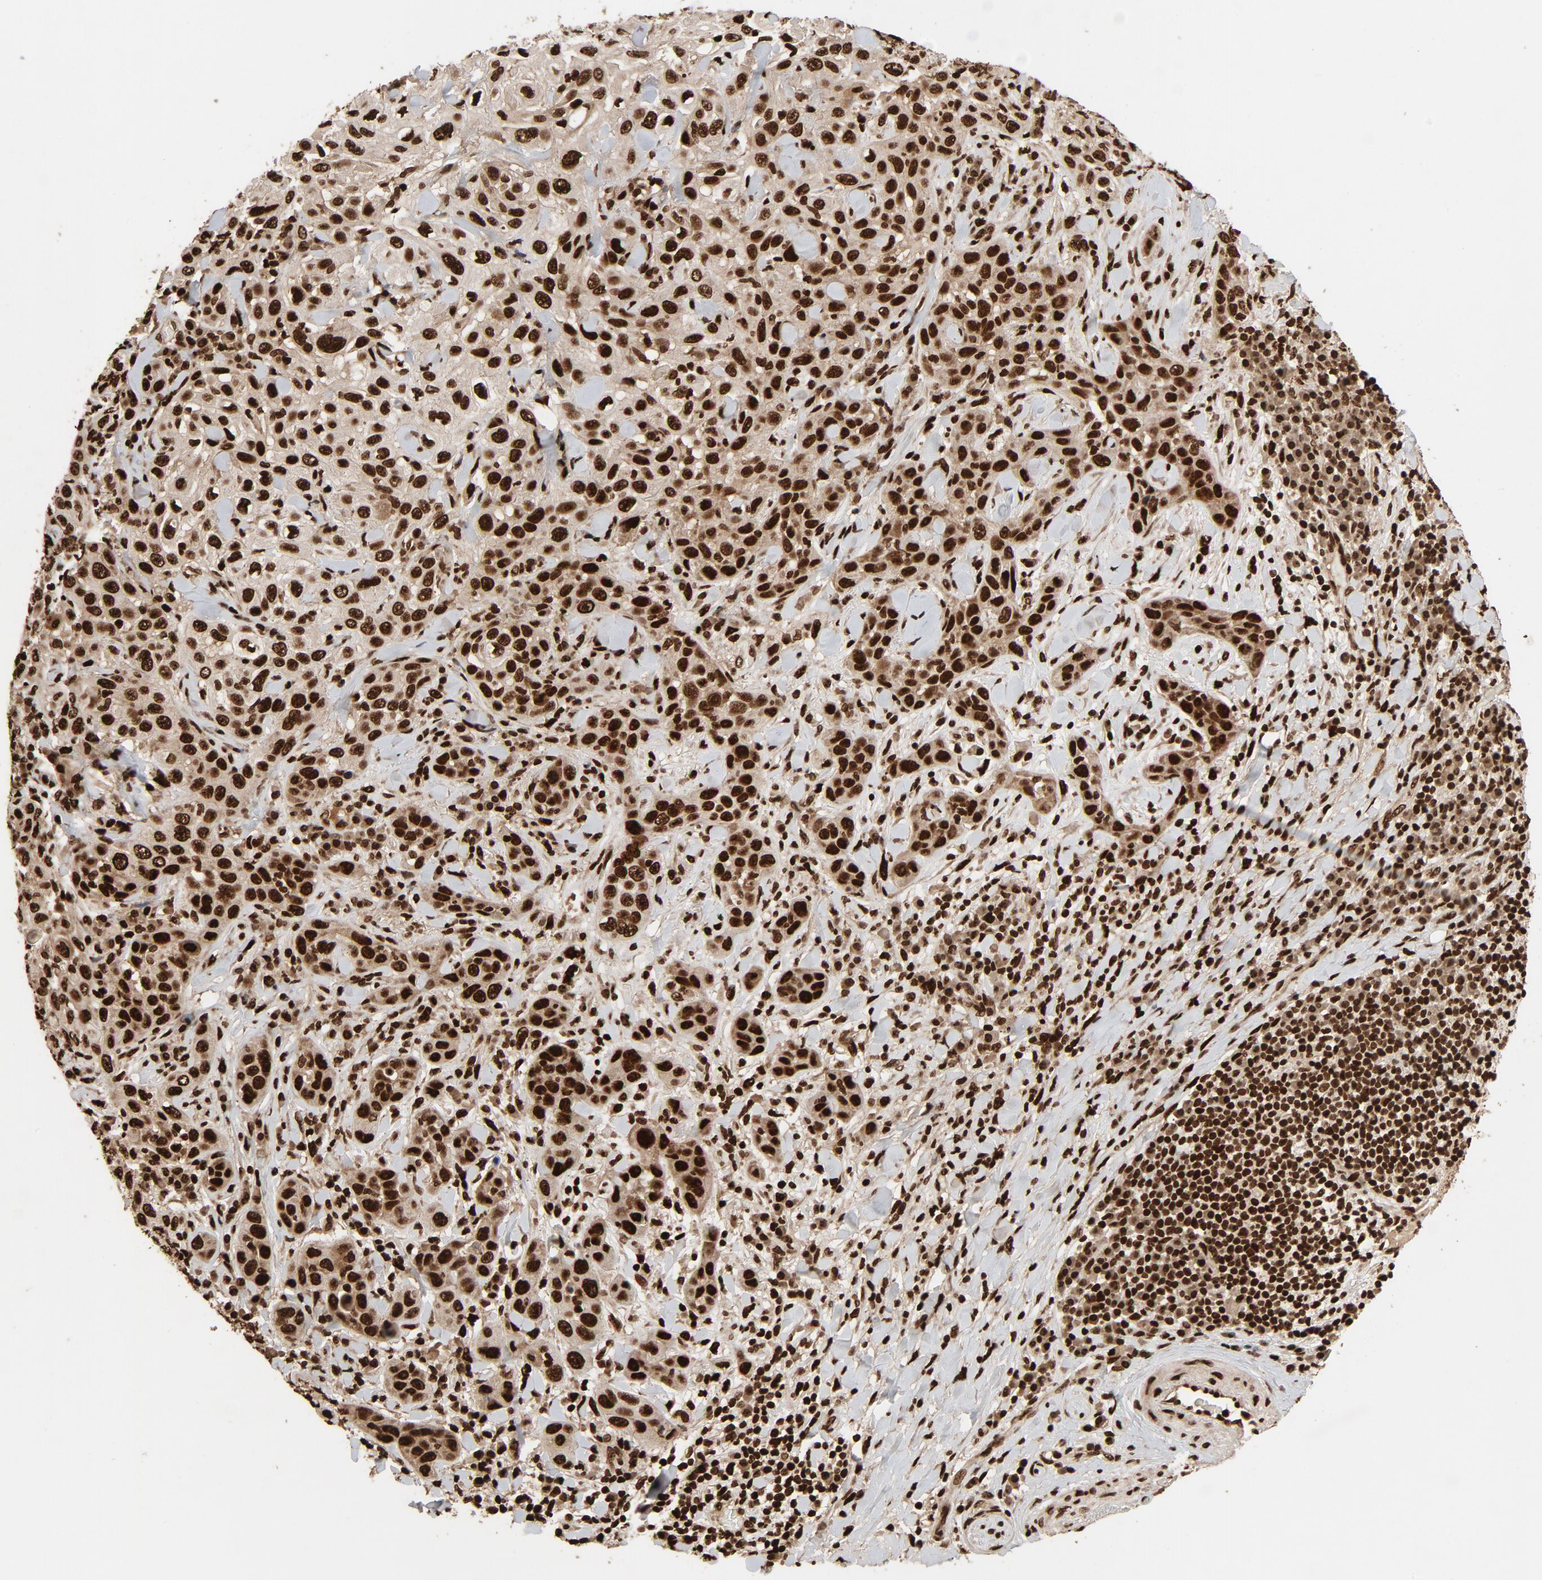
{"staining": {"intensity": "strong", "quantity": ">75%", "location": "nuclear"}, "tissue": "skin cancer", "cell_type": "Tumor cells", "image_type": "cancer", "snomed": [{"axis": "morphology", "description": "Squamous cell carcinoma, NOS"}, {"axis": "topography", "description": "Skin"}], "caption": "This micrograph displays IHC staining of human skin squamous cell carcinoma, with high strong nuclear staining in about >75% of tumor cells.", "gene": "TP53BP1", "patient": {"sex": "male", "age": 84}}